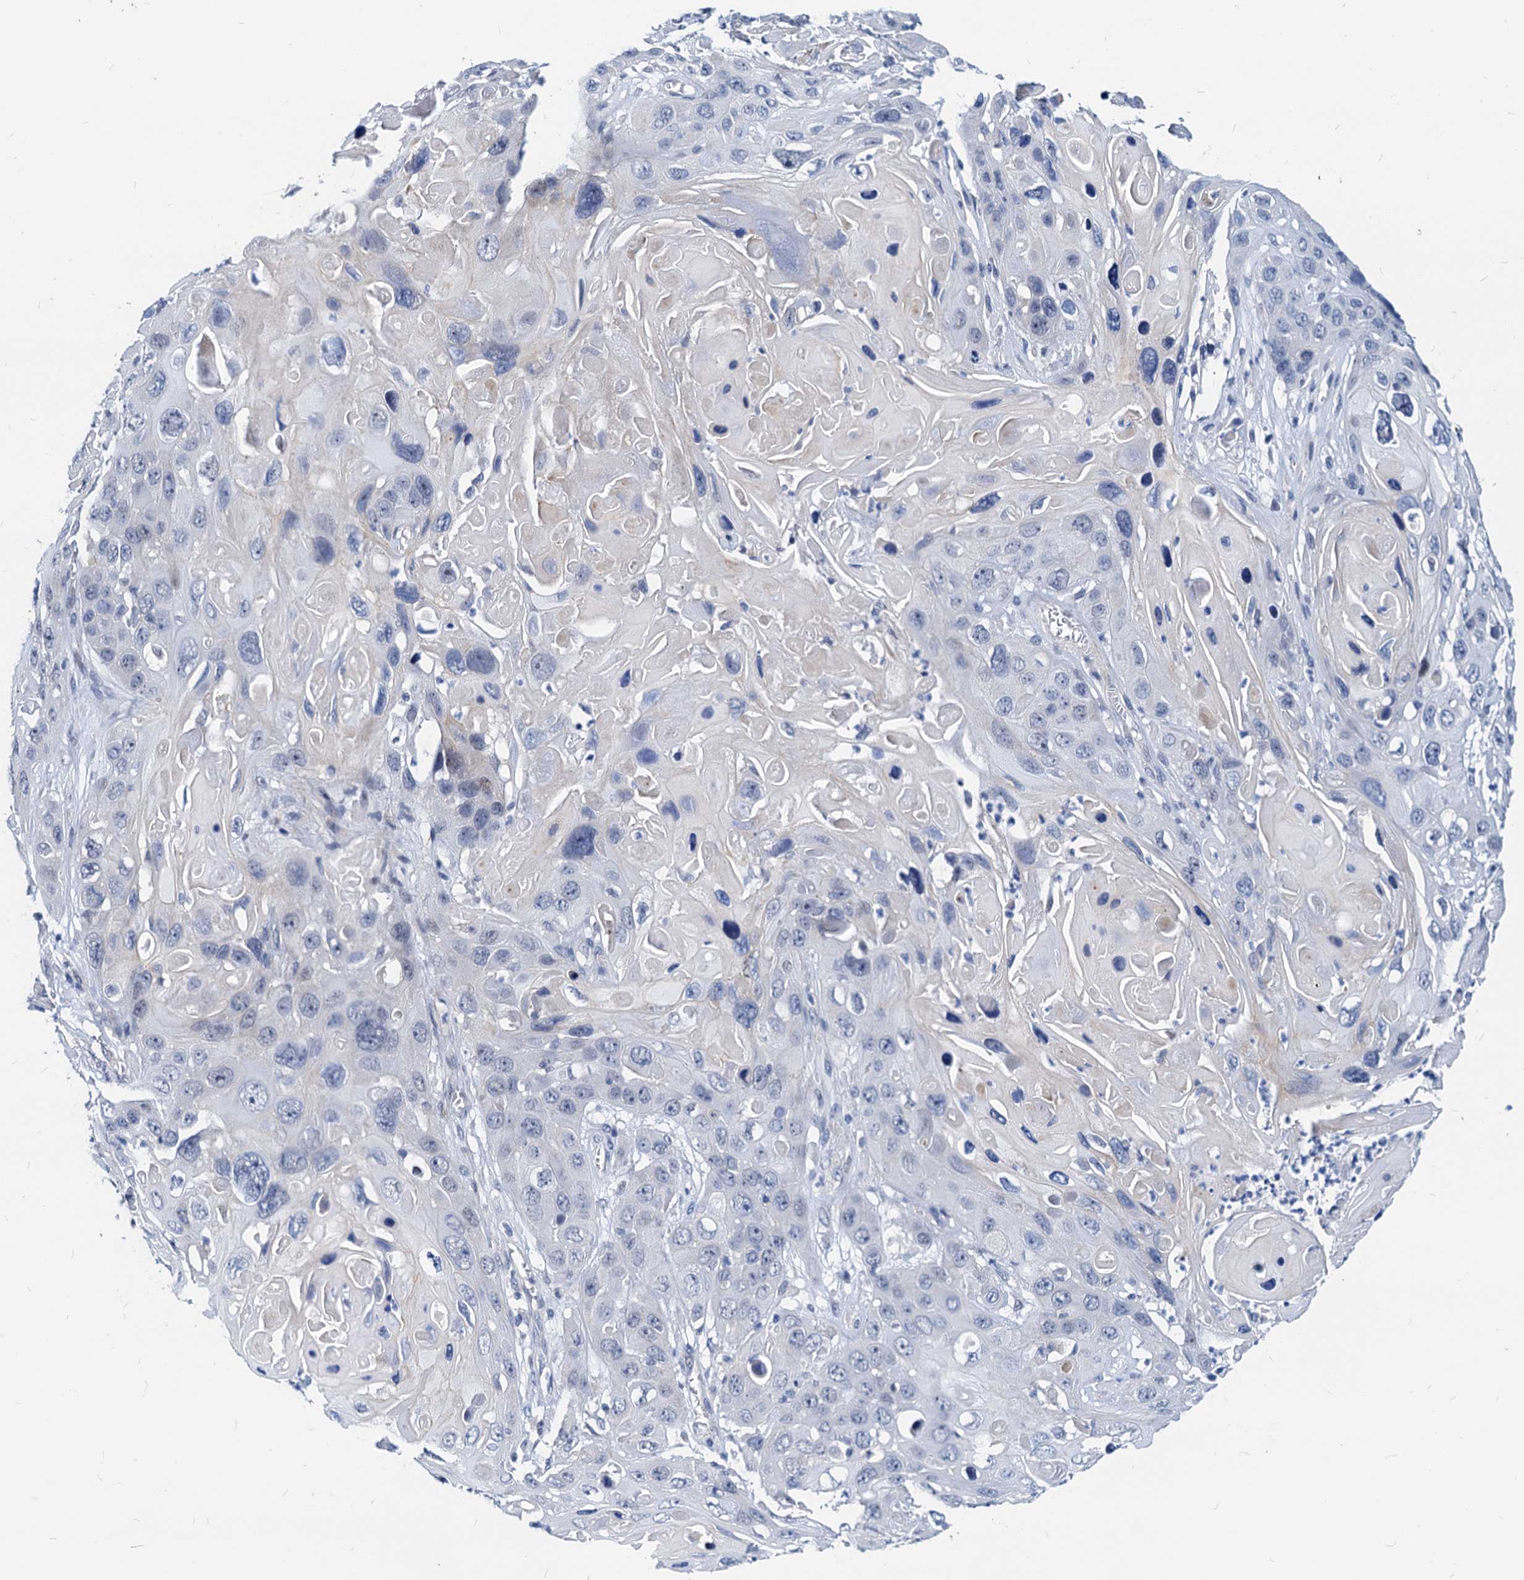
{"staining": {"intensity": "negative", "quantity": "none", "location": "none"}, "tissue": "skin cancer", "cell_type": "Tumor cells", "image_type": "cancer", "snomed": [{"axis": "morphology", "description": "Squamous cell carcinoma, NOS"}, {"axis": "topography", "description": "Skin"}], "caption": "A micrograph of human skin squamous cell carcinoma is negative for staining in tumor cells.", "gene": "HSF2", "patient": {"sex": "male", "age": 55}}